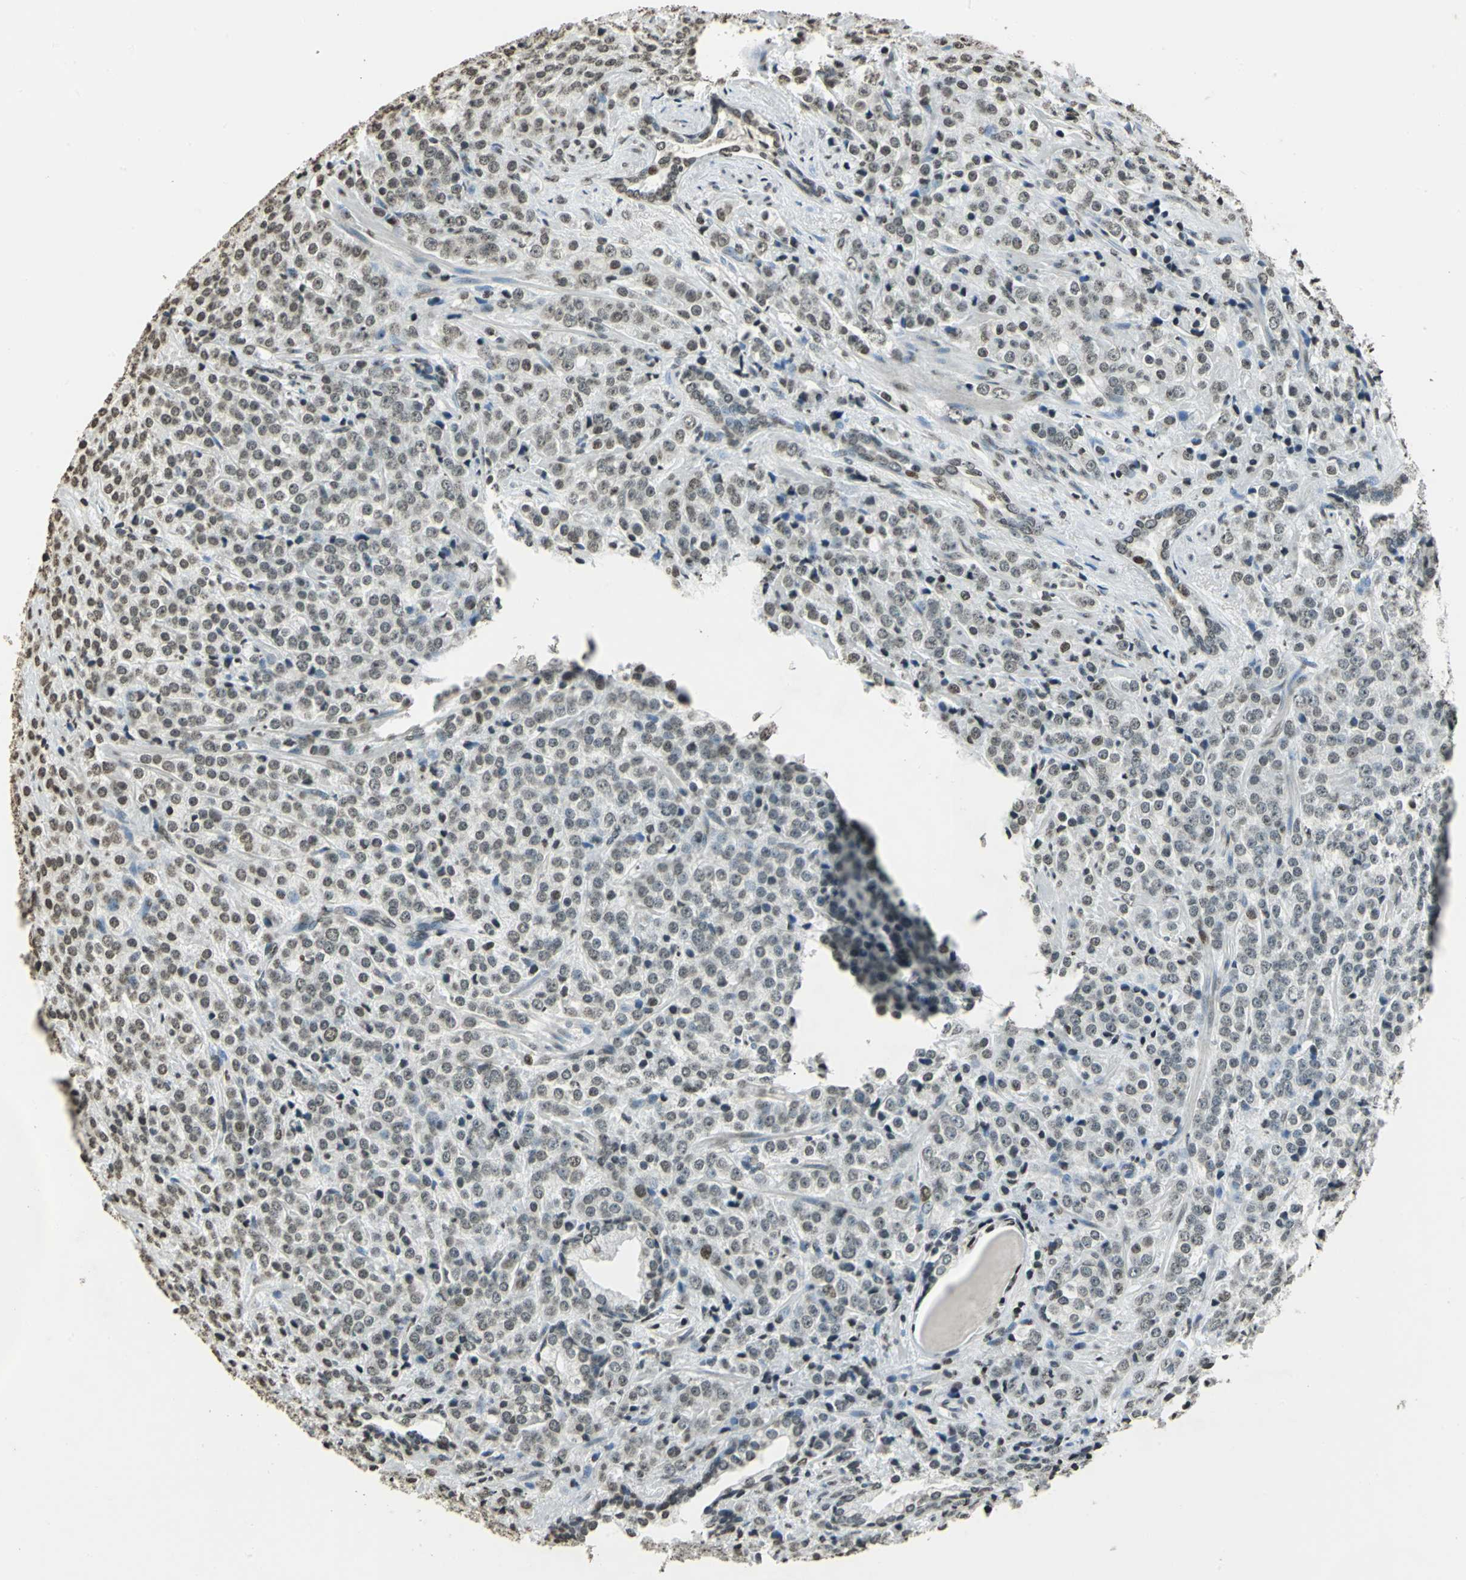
{"staining": {"intensity": "weak", "quantity": ">75%", "location": "nuclear"}, "tissue": "prostate cancer", "cell_type": "Tumor cells", "image_type": "cancer", "snomed": [{"axis": "morphology", "description": "Adenocarcinoma, Medium grade"}, {"axis": "topography", "description": "Prostate"}], "caption": "High-magnification brightfield microscopy of adenocarcinoma (medium-grade) (prostate) stained with DAB (3,3'-diaminobenzidine) (brown) and counterstained with hematoxylin (blue). tumor cells exhibit weak nuclear expression is appreciated in about>75% of cells.", "gene": "MCM4", "patient": {"sex": "male", "age": 70}}